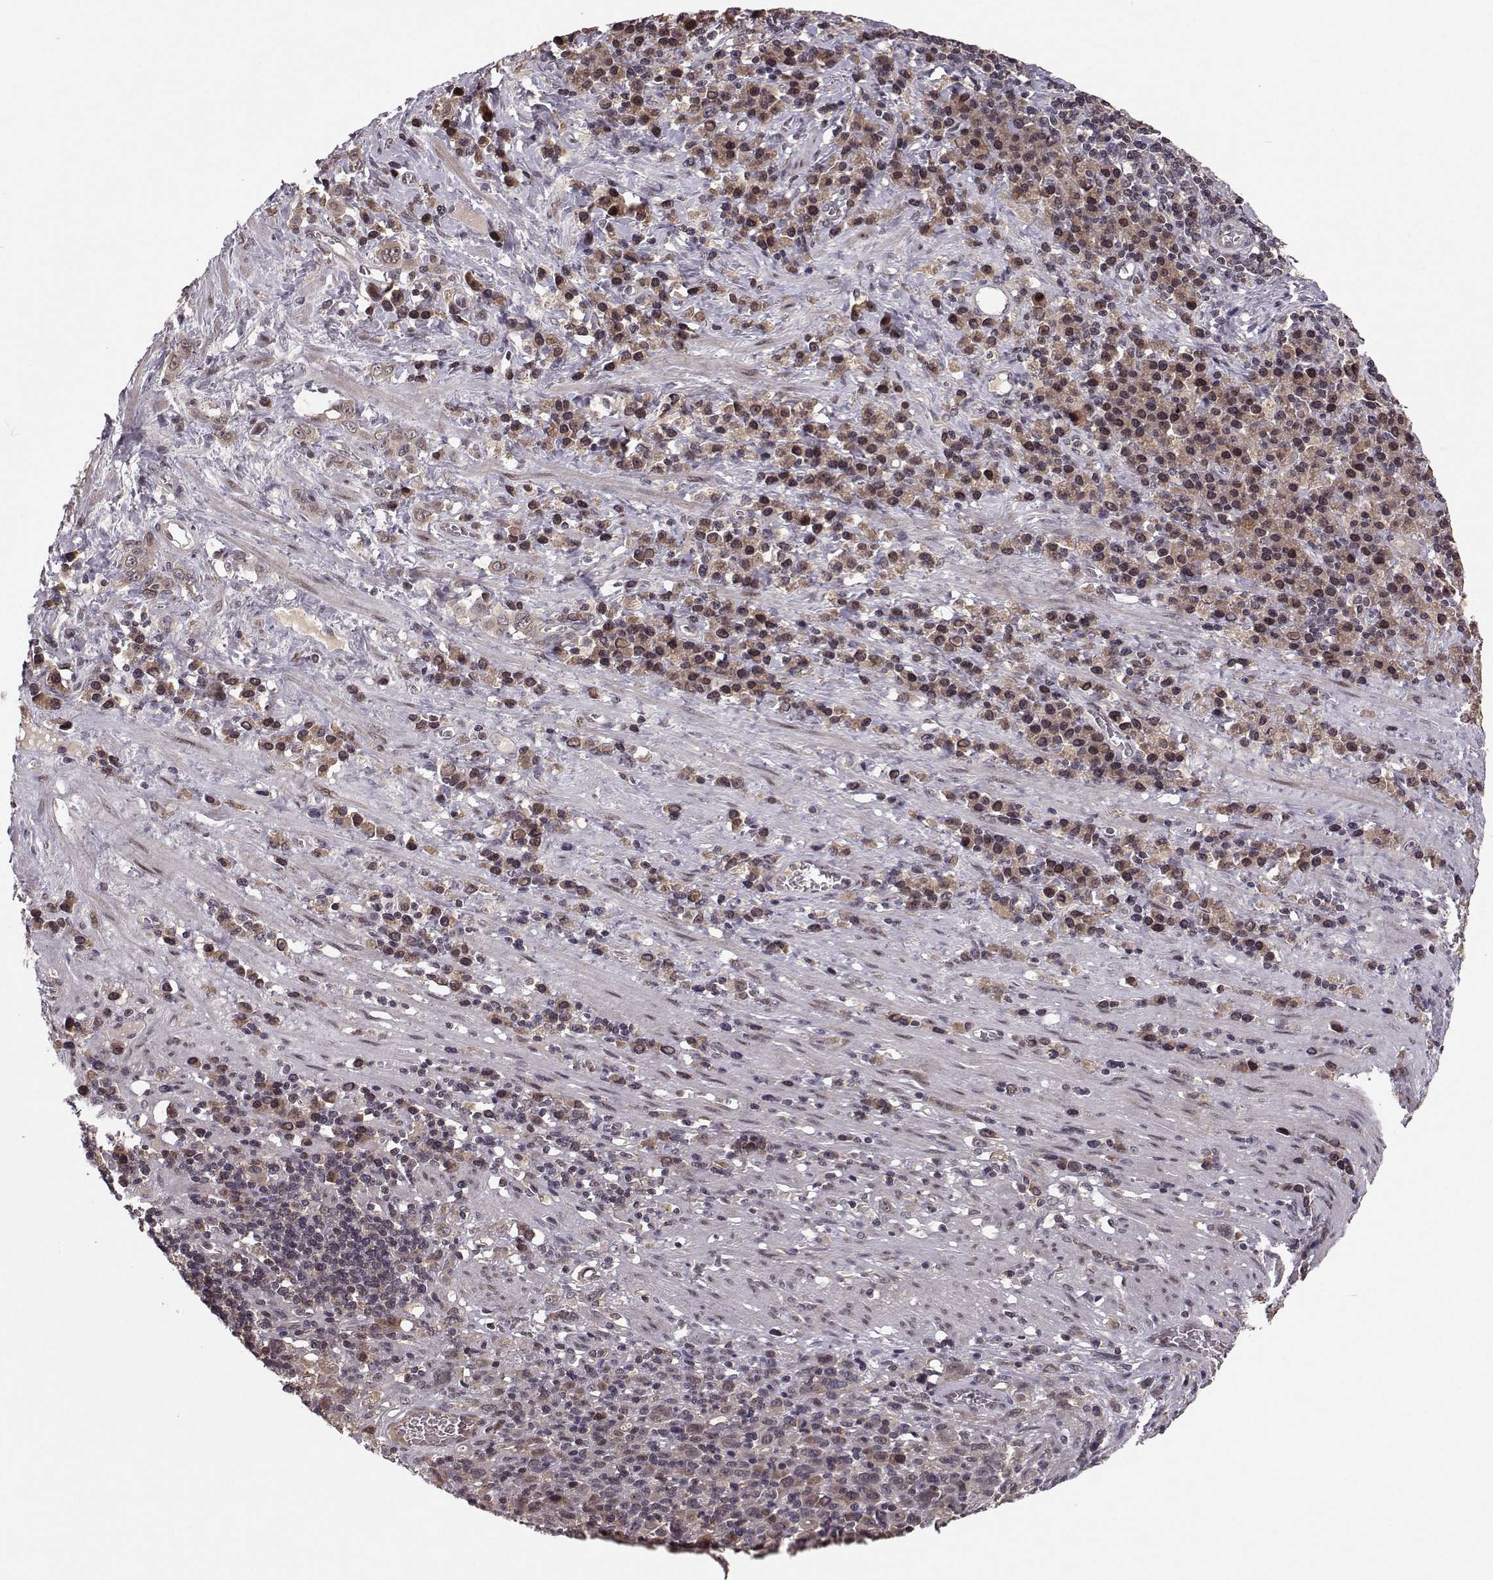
{"staining": {"intensity": "weak", "quantity": ">75%", "location": "cytoplasmic/membranous"}, "tissue": "stomach cancer", "cell_type": "Tumor cells", "image_type": "cancer", "snomed": [{"axis": "morphology", "description": "Adenocarcinoma, NOS"}, {"axis": "topography", "description": "Stomach, upper"}], "caption": "Immunohistochemistry (IHC) (DAB) staining of adenocarcinoma (stomach) displays weak cytoplasmic/membranous protein staining in approximately >75% of tumor cells. The protein of interest is shown in brown color, while the nuclei are stained blue.", "gene": "PLEKHG3", "patient": {"sex": "male", "age": 75}}